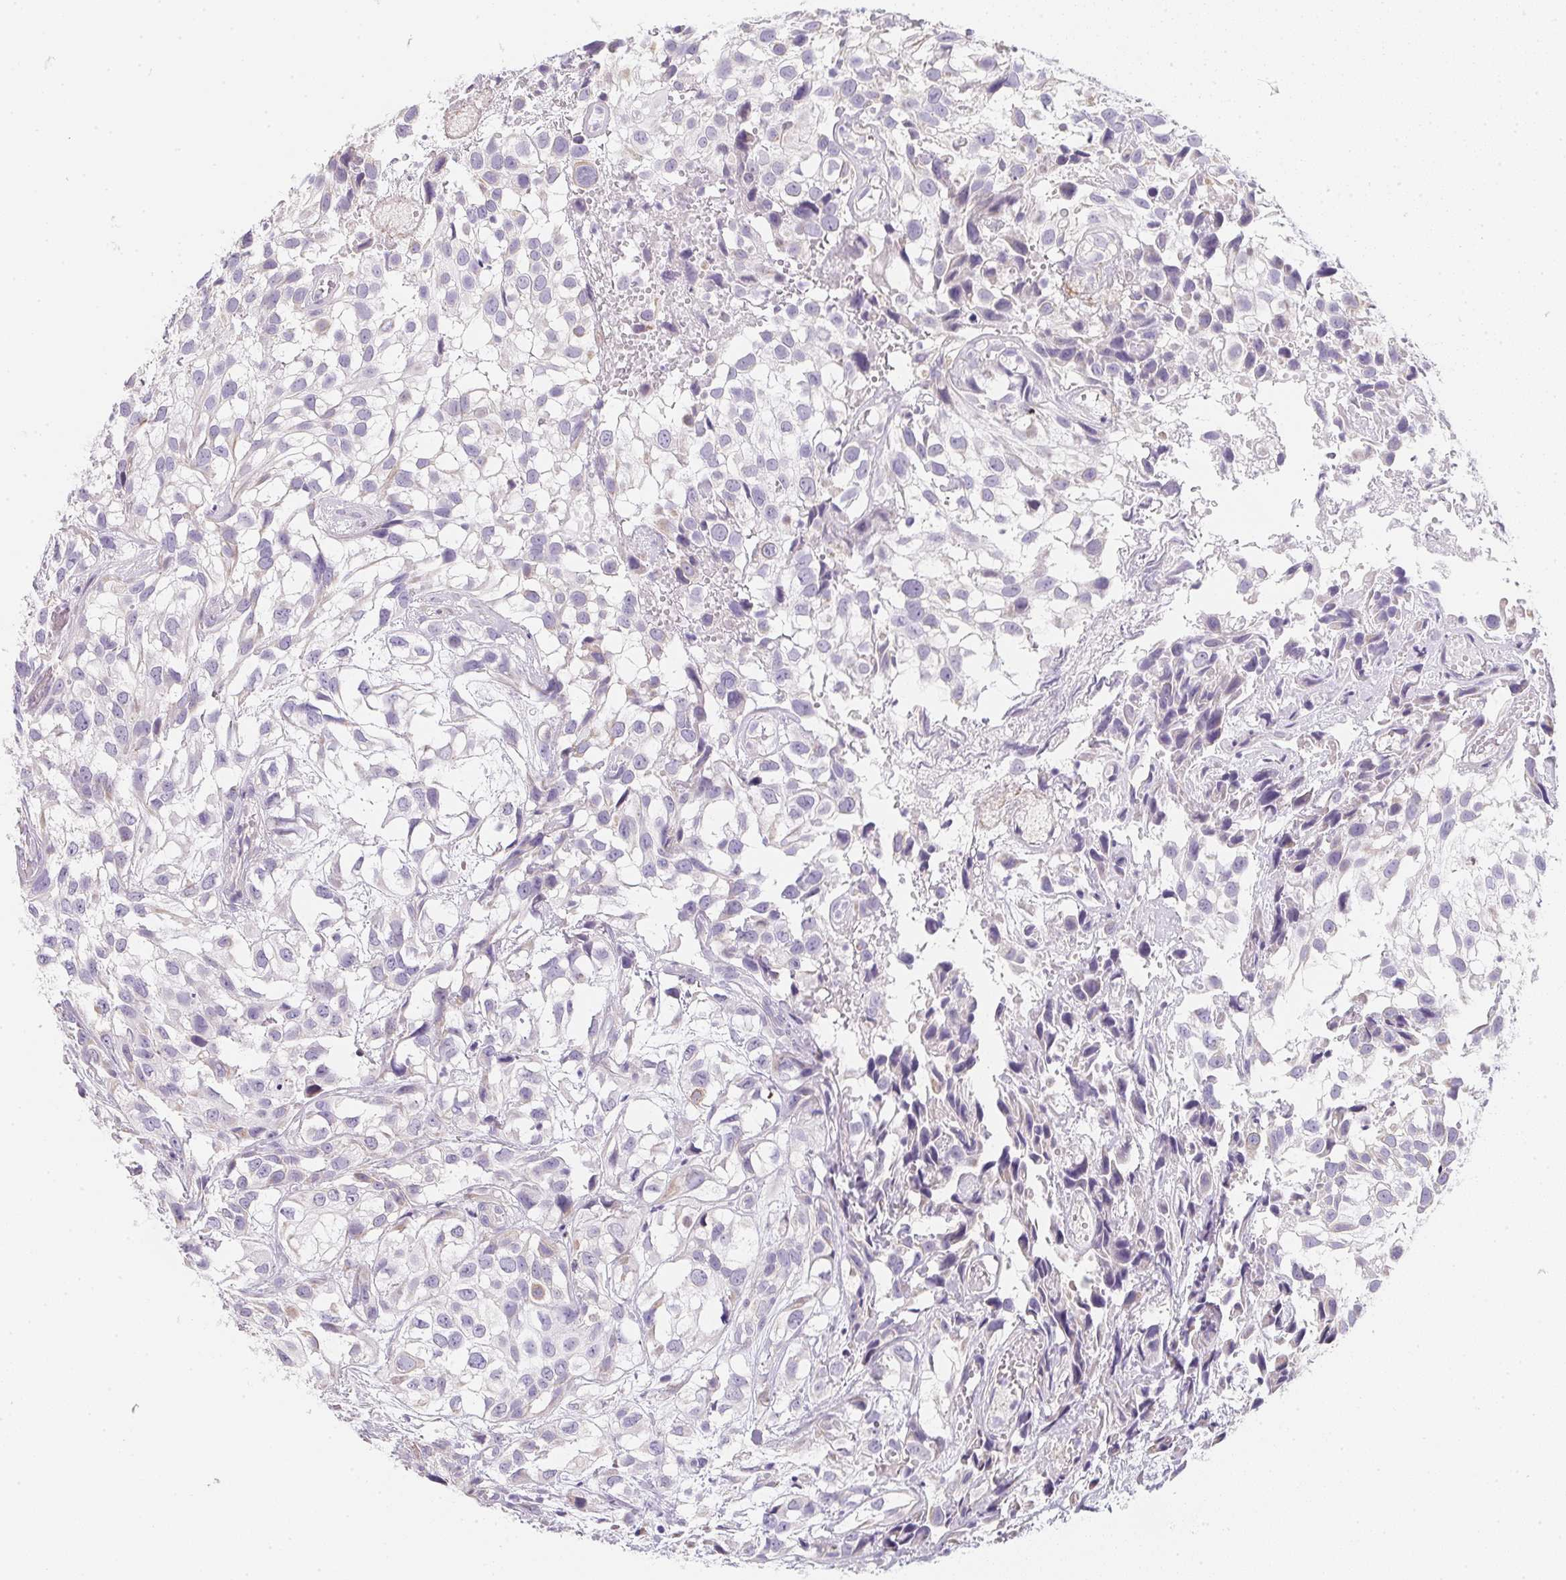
{"staining": {"intensity": "negative", "quantity": "none", "location": "none"}, "tissue": "urothelial cancer", "cell_type": "Tumor cells", "image_type": "cancer", "snomed": [{"axis": "morphology", "description": "Urothelial carcinoma, High grade"}, {"axis": "topography", "description": "Urinary bladder"}], "caption": "Image shows no protein staining in tumor cells of urothelial carcinoma (high-grade) tissue.", "gene": "MAP1A", "patient": {"sex": "male", "age": 56}}